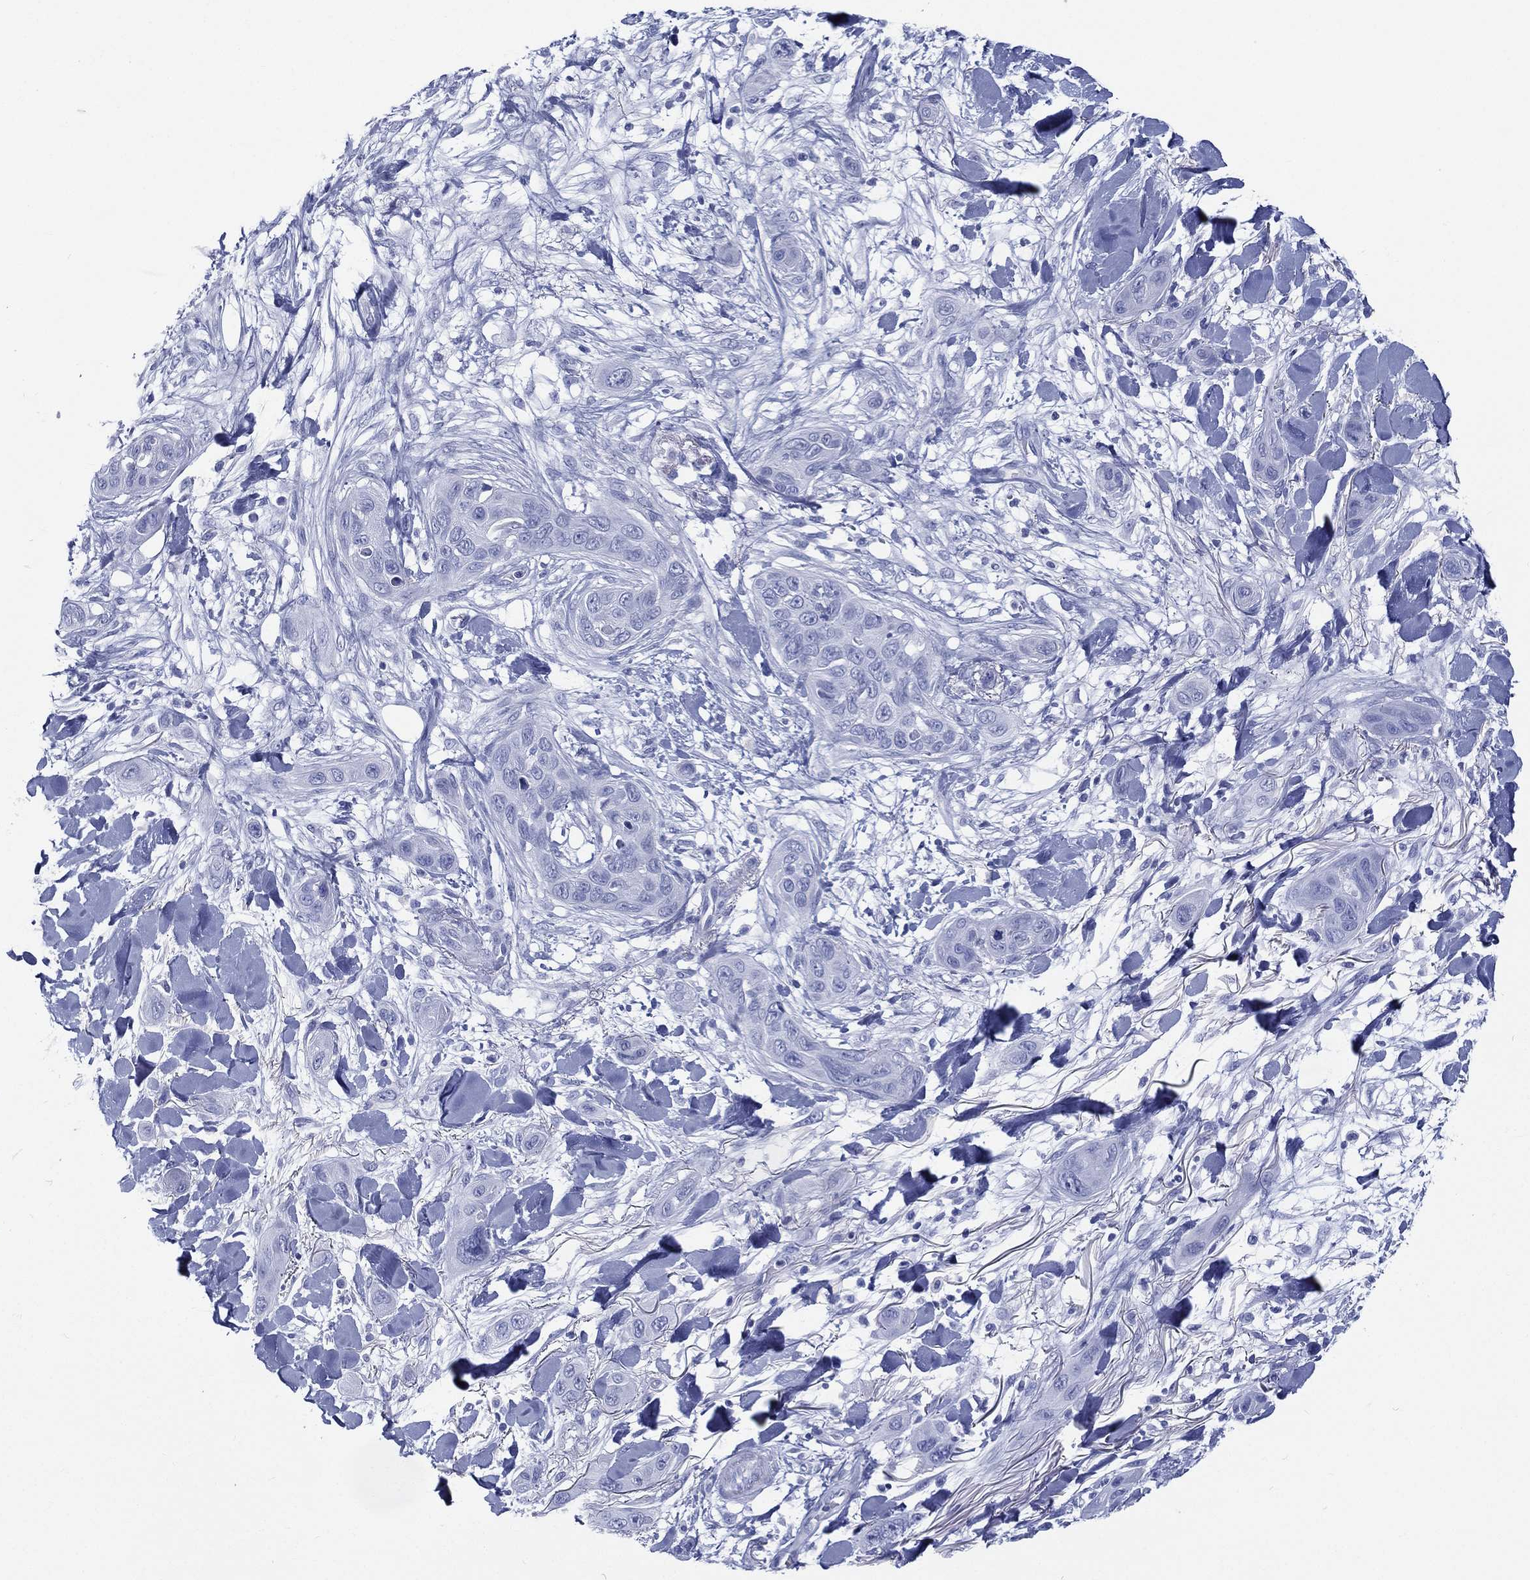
{"staining": {"intensity": "negative", "quantity": "none", "location": "none"}, "tissue": "skin cancer", "cell_type": "Tumor cells", "image_type": "cancer", "snomed": [{"axis": "morphology", "description": "Squamous cell carcinoma, NOS"}, {"axis": "topography", "description": "Skin"}], "caption": "This micrograph is of skin squamous cell carcinoma stained with IHC to label a protein in brown with the nuclei are counter-stained blue. There is no staining in tumor cells. (Immunohistochemistry, brightfield microscopy, high magnification).", "gene": "RSPH4A", "patient": {"sex": "male", "age": 78}}